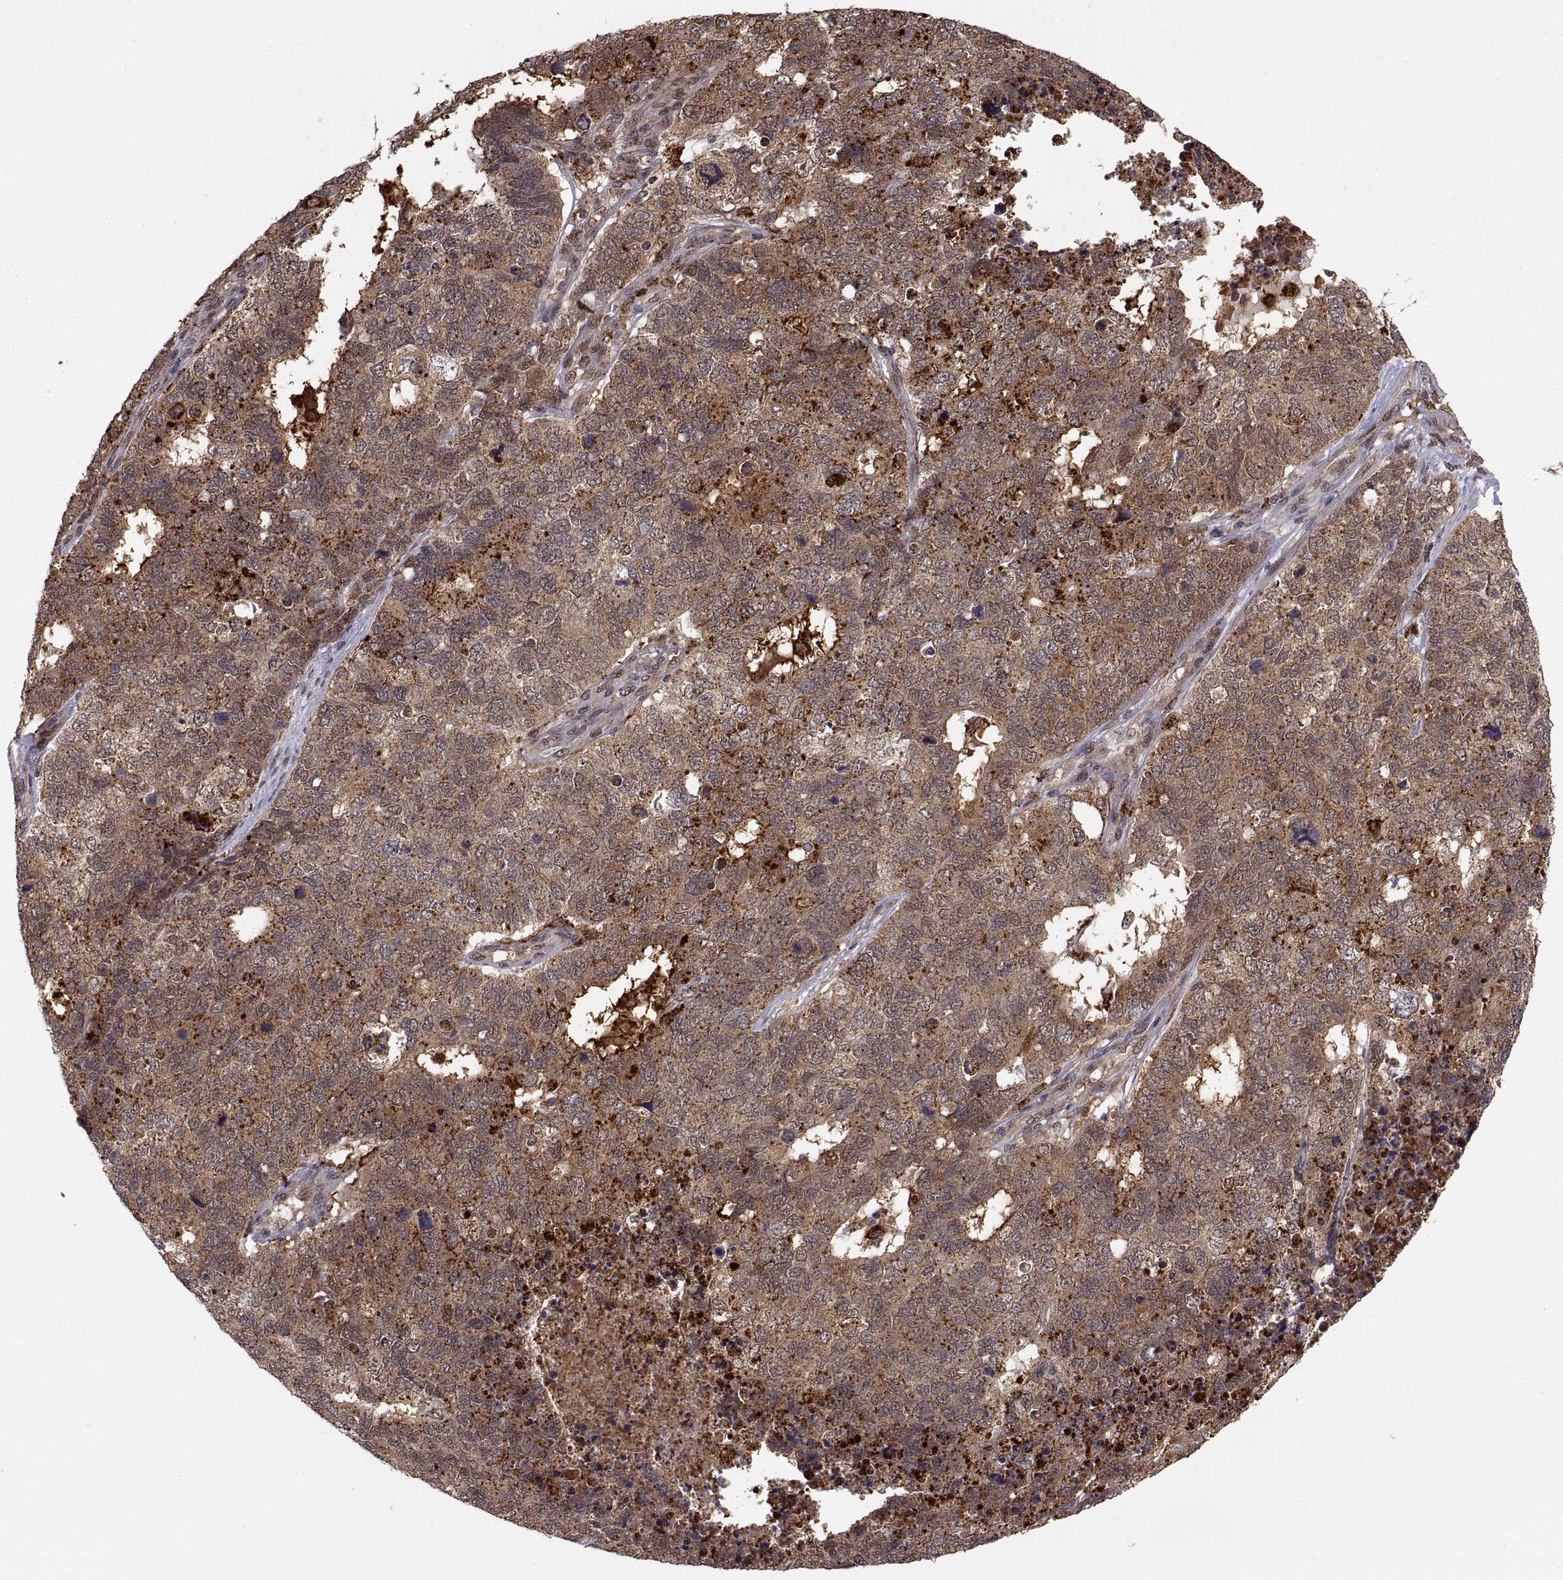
{"staining": {"intensity": "moderate", "quantity": ">75%", "location": "cytoplasmic/membranous"}, "tissue": "cervical cancer", "cell_type": "Tumor cells", "image_type": "cancer", "snomed": [{"axis": "morphology", "description": "Squamous cell carcinoma, NOS"}, {"axis": "topography", "description": "Cervix"}], "caption": "Protein staining of cervical cancer tissue reveals moderate cytoplasmic/membranous expression in approximately >75% of tumor cells.", "gene": "PSMC2", "patient": {"sex": "female", "age": 63}}